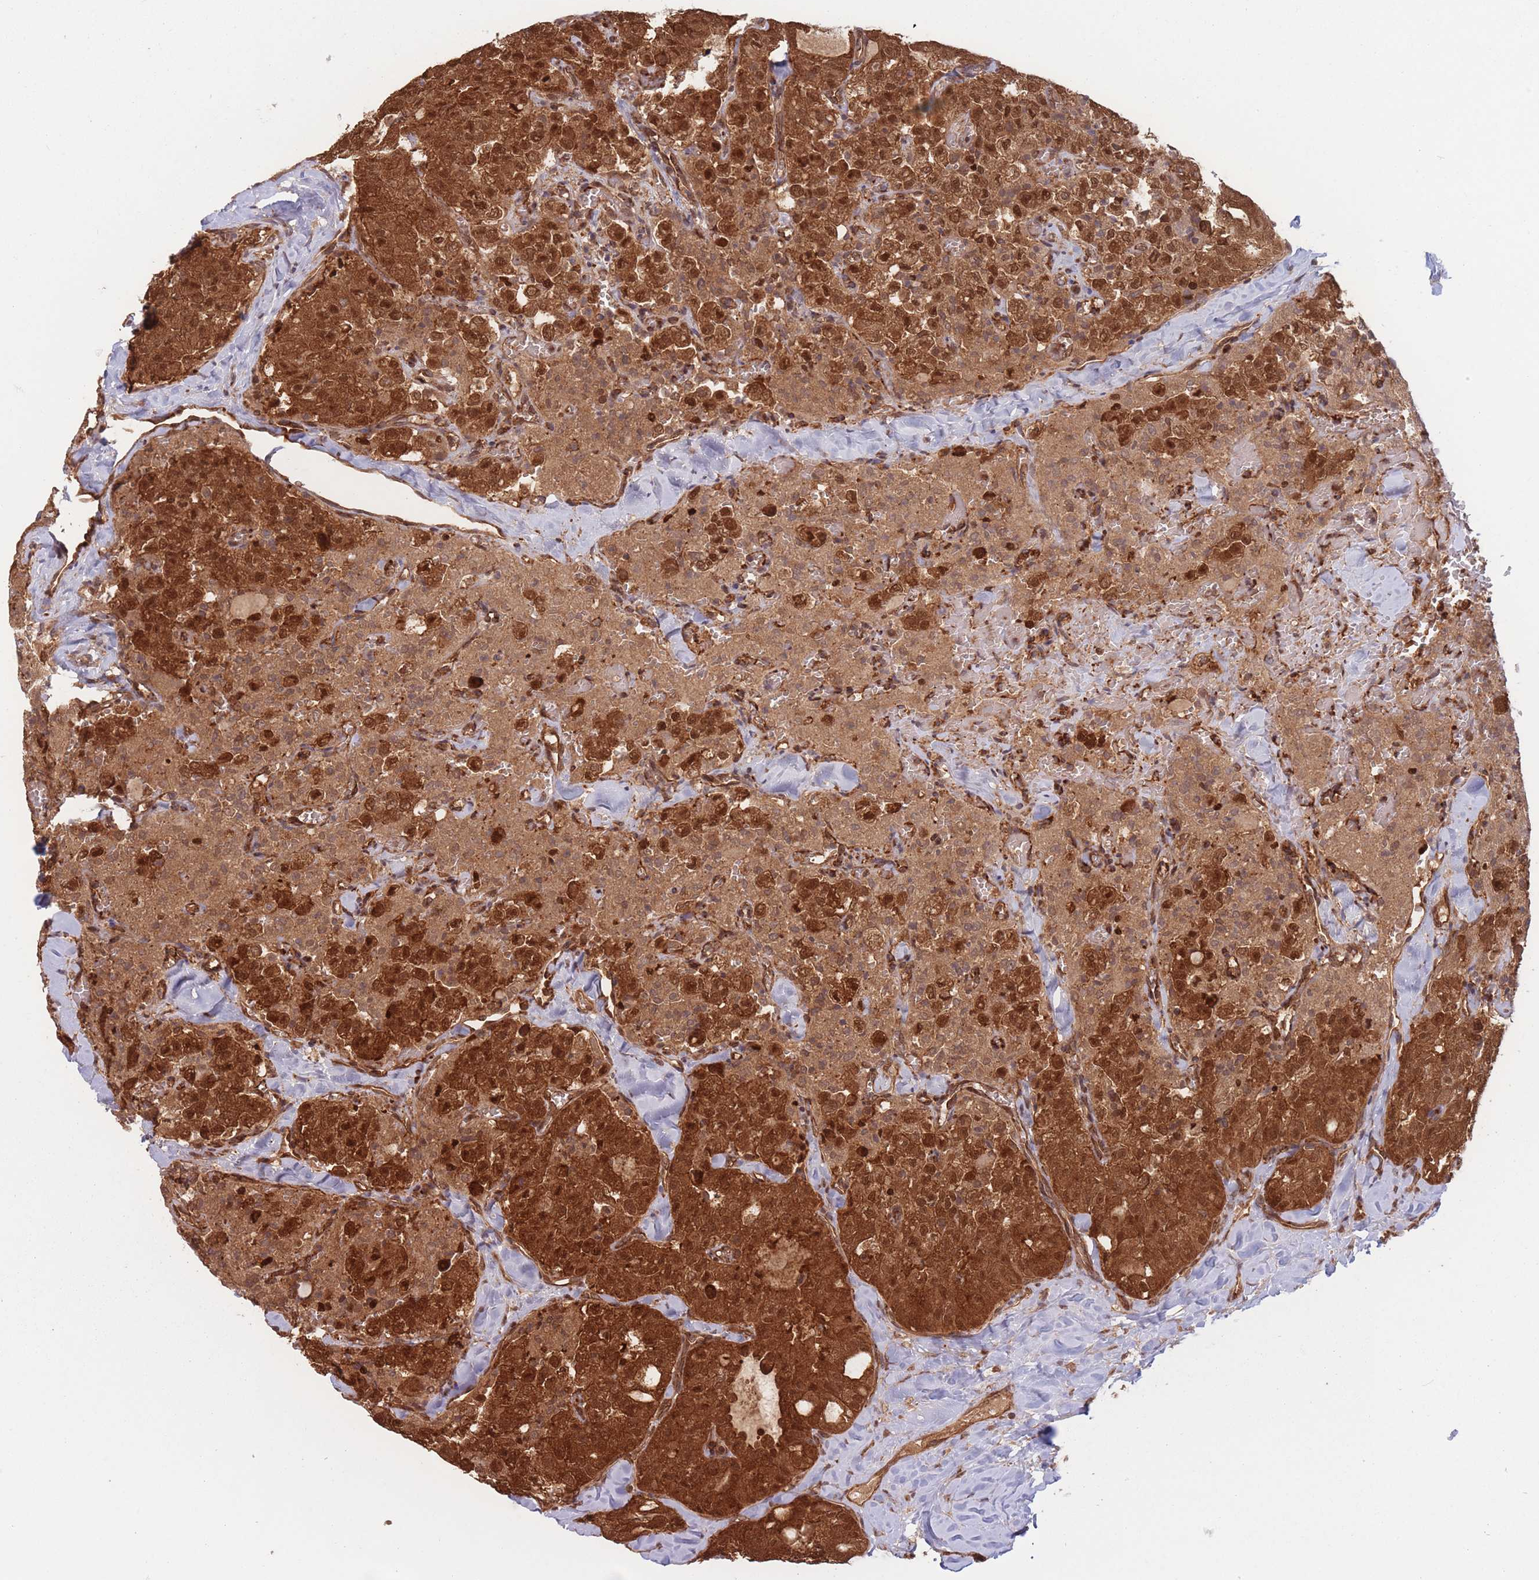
{"staining": {"intensity": "strong", "quantity": ">75%", "location": "cytoplasmic/membranous,nuclear"}, "tissue": "thyroid cancer", "cell_type": "Tumor cells", "image_type": "cancer", "snomed": [{"axis": "morphology", "description": "Follicular adenoma carcinoma, NOS"}, {"axis": "topography", "description": "Thyroid gland"}], "caption": "Thyroid cancer (follicular adenoma carcinoma) stained with a protein marker demonstrates strong staining in tumor cells.", "gene": "PODXL2", "patient": {"sex": "male", "age": 75}}